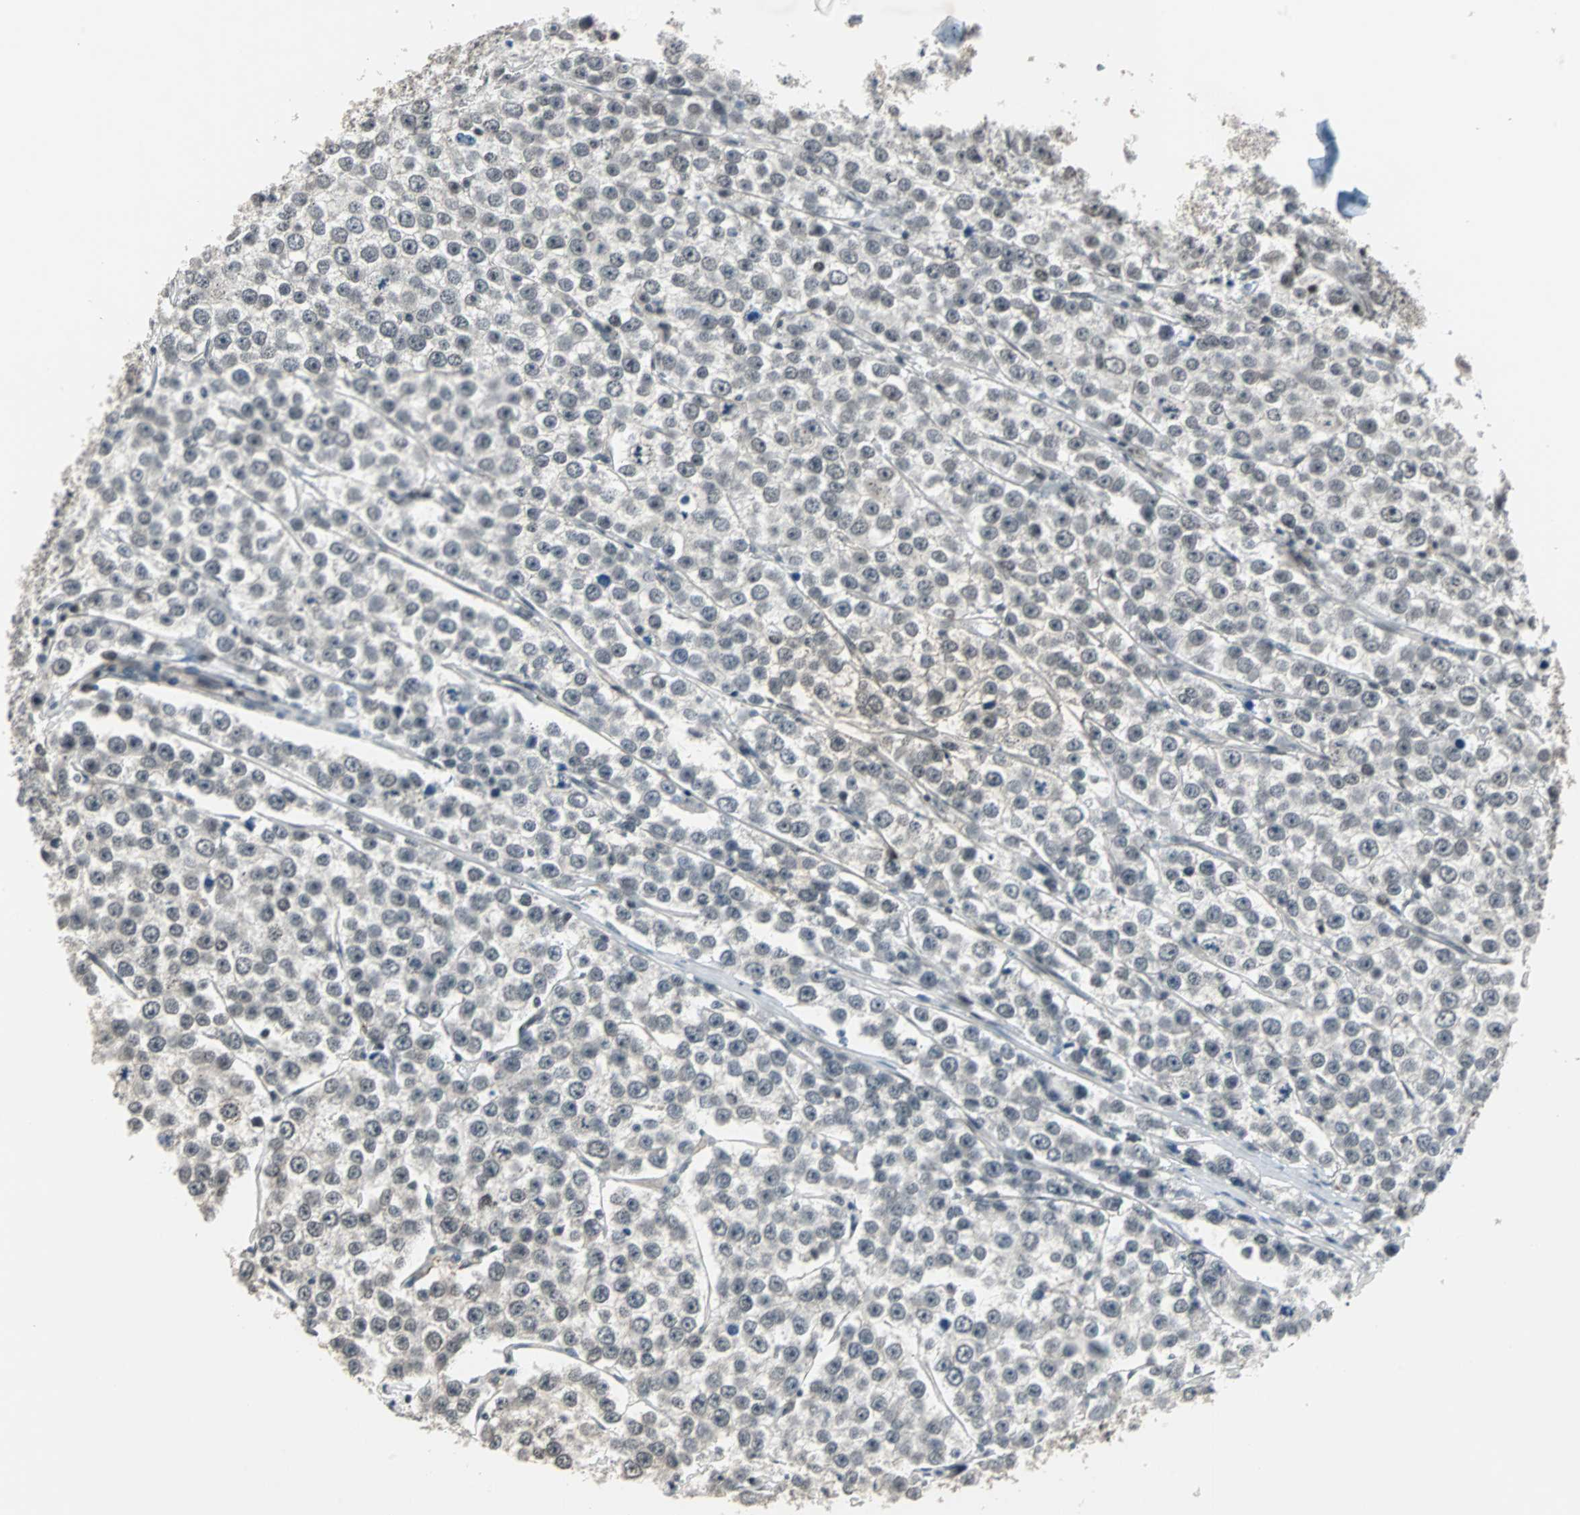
{"staining": {"intensity": "negative", "quantity": "none", "location": "none"}, "tissue": "testis cancer", "cell_type": "Tumor cells", "image_type": "cancer", "snomed": [{"axis": "morphology", "description": "Seminoma, NOS"}, {"axis": "morphology", "description": "Carcinoma, Embryonal, NOS"}, {"axis": "topography", "description": "Testis"}], "caption": "A histopathology image of human testis cancer is negative for staining in tumor cells. The staining is performed using DAB (3,3'-diaminobenzidine) brown chromogen with nuclei counter-stained in using hematoxylin.", "gene": "MKX", "patient": {"sex": "male", "age": 52}}